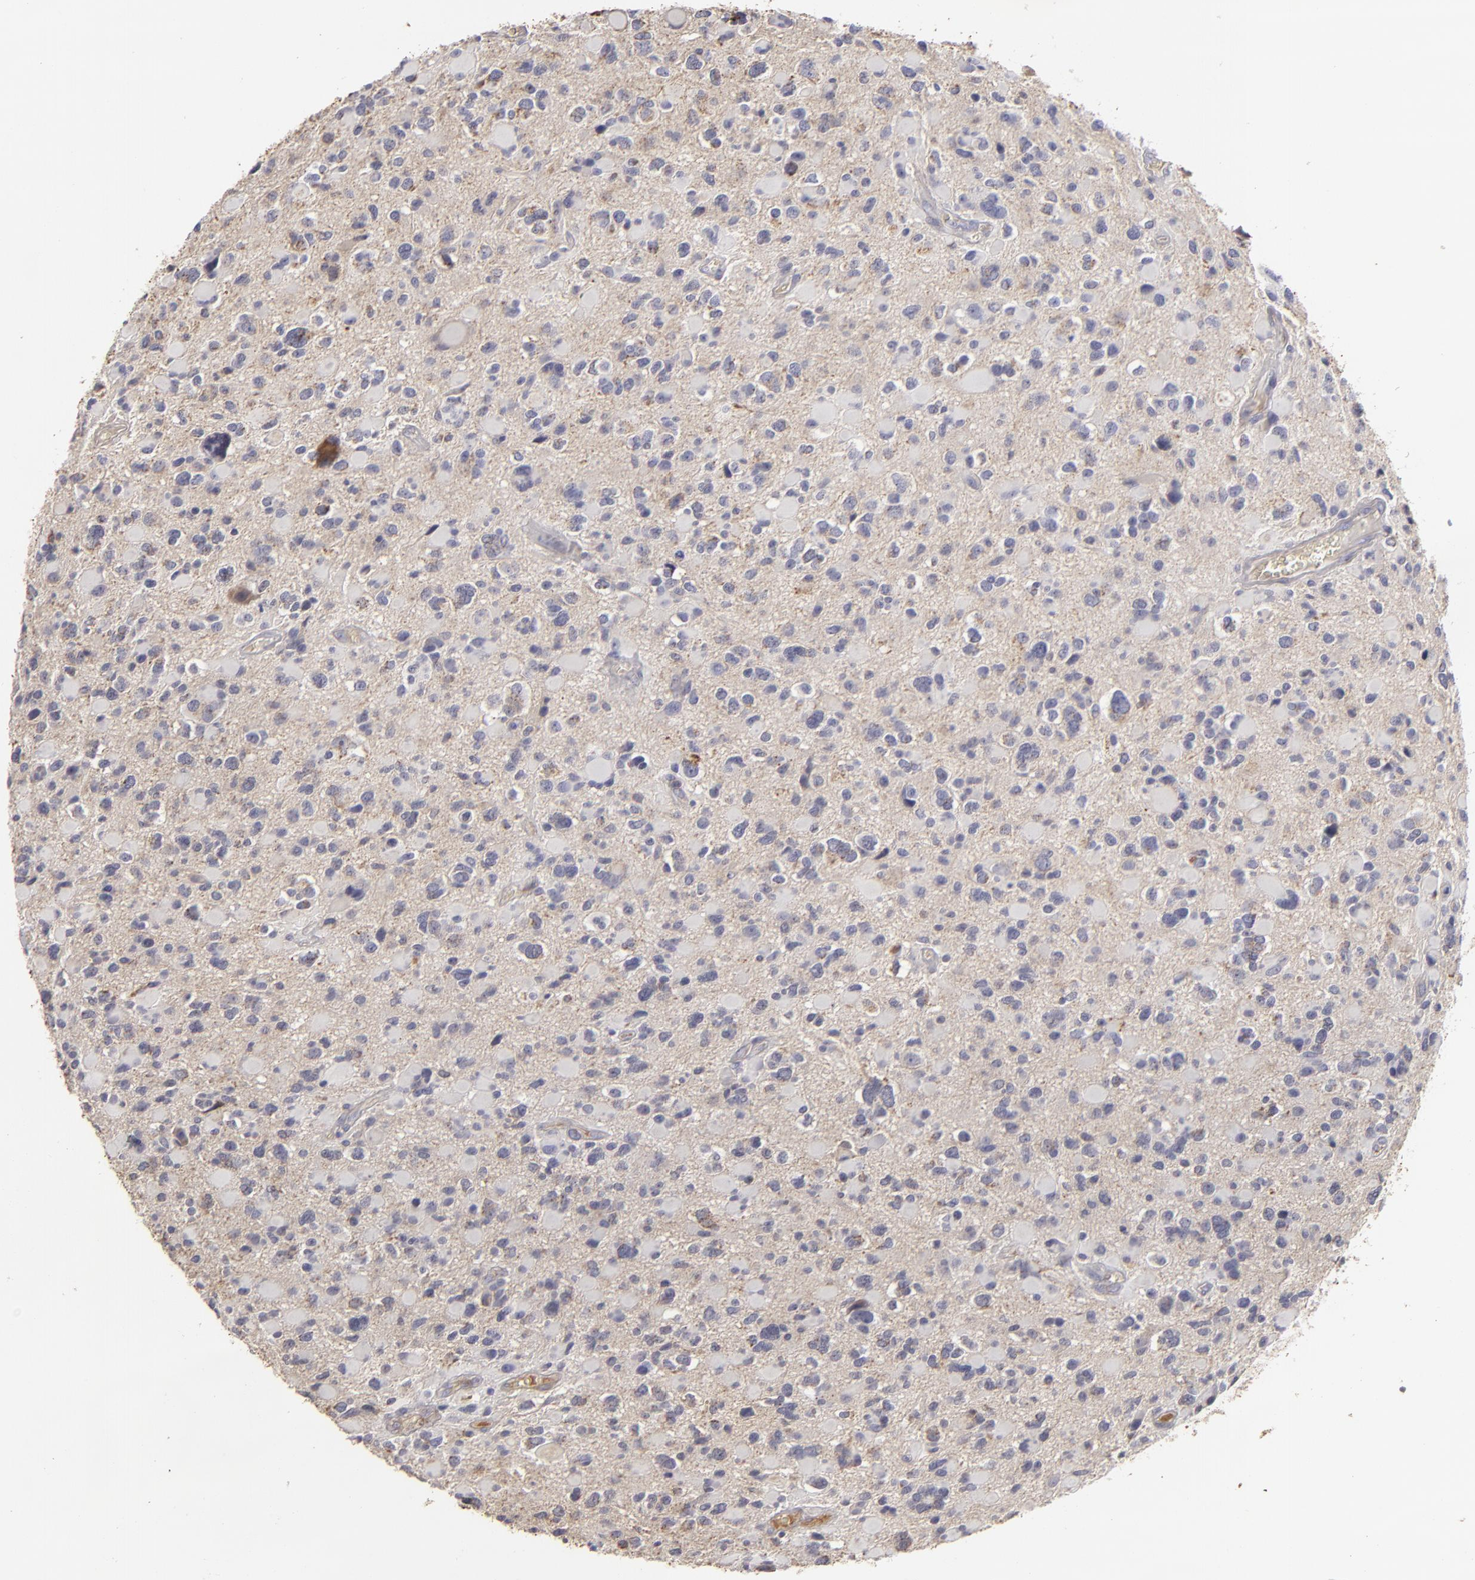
{"staining": {"intensity": "negative", "quantity": "none", "location": "none"}, "tissue": "glioma", "cell_type": "Tumor cells", "image_type": "cancer", "snomed": [{"axis": "morphology", "description": "Glioma, malignant, High grade"}, {"axis": "topography", "description": "Brain"}], "caption": "The micrograph reveals no significant positivity in tumor cells of malignant glioma (high-grade).", "gene": "CFB", "patient": {"sex": "female", "age": 37}}